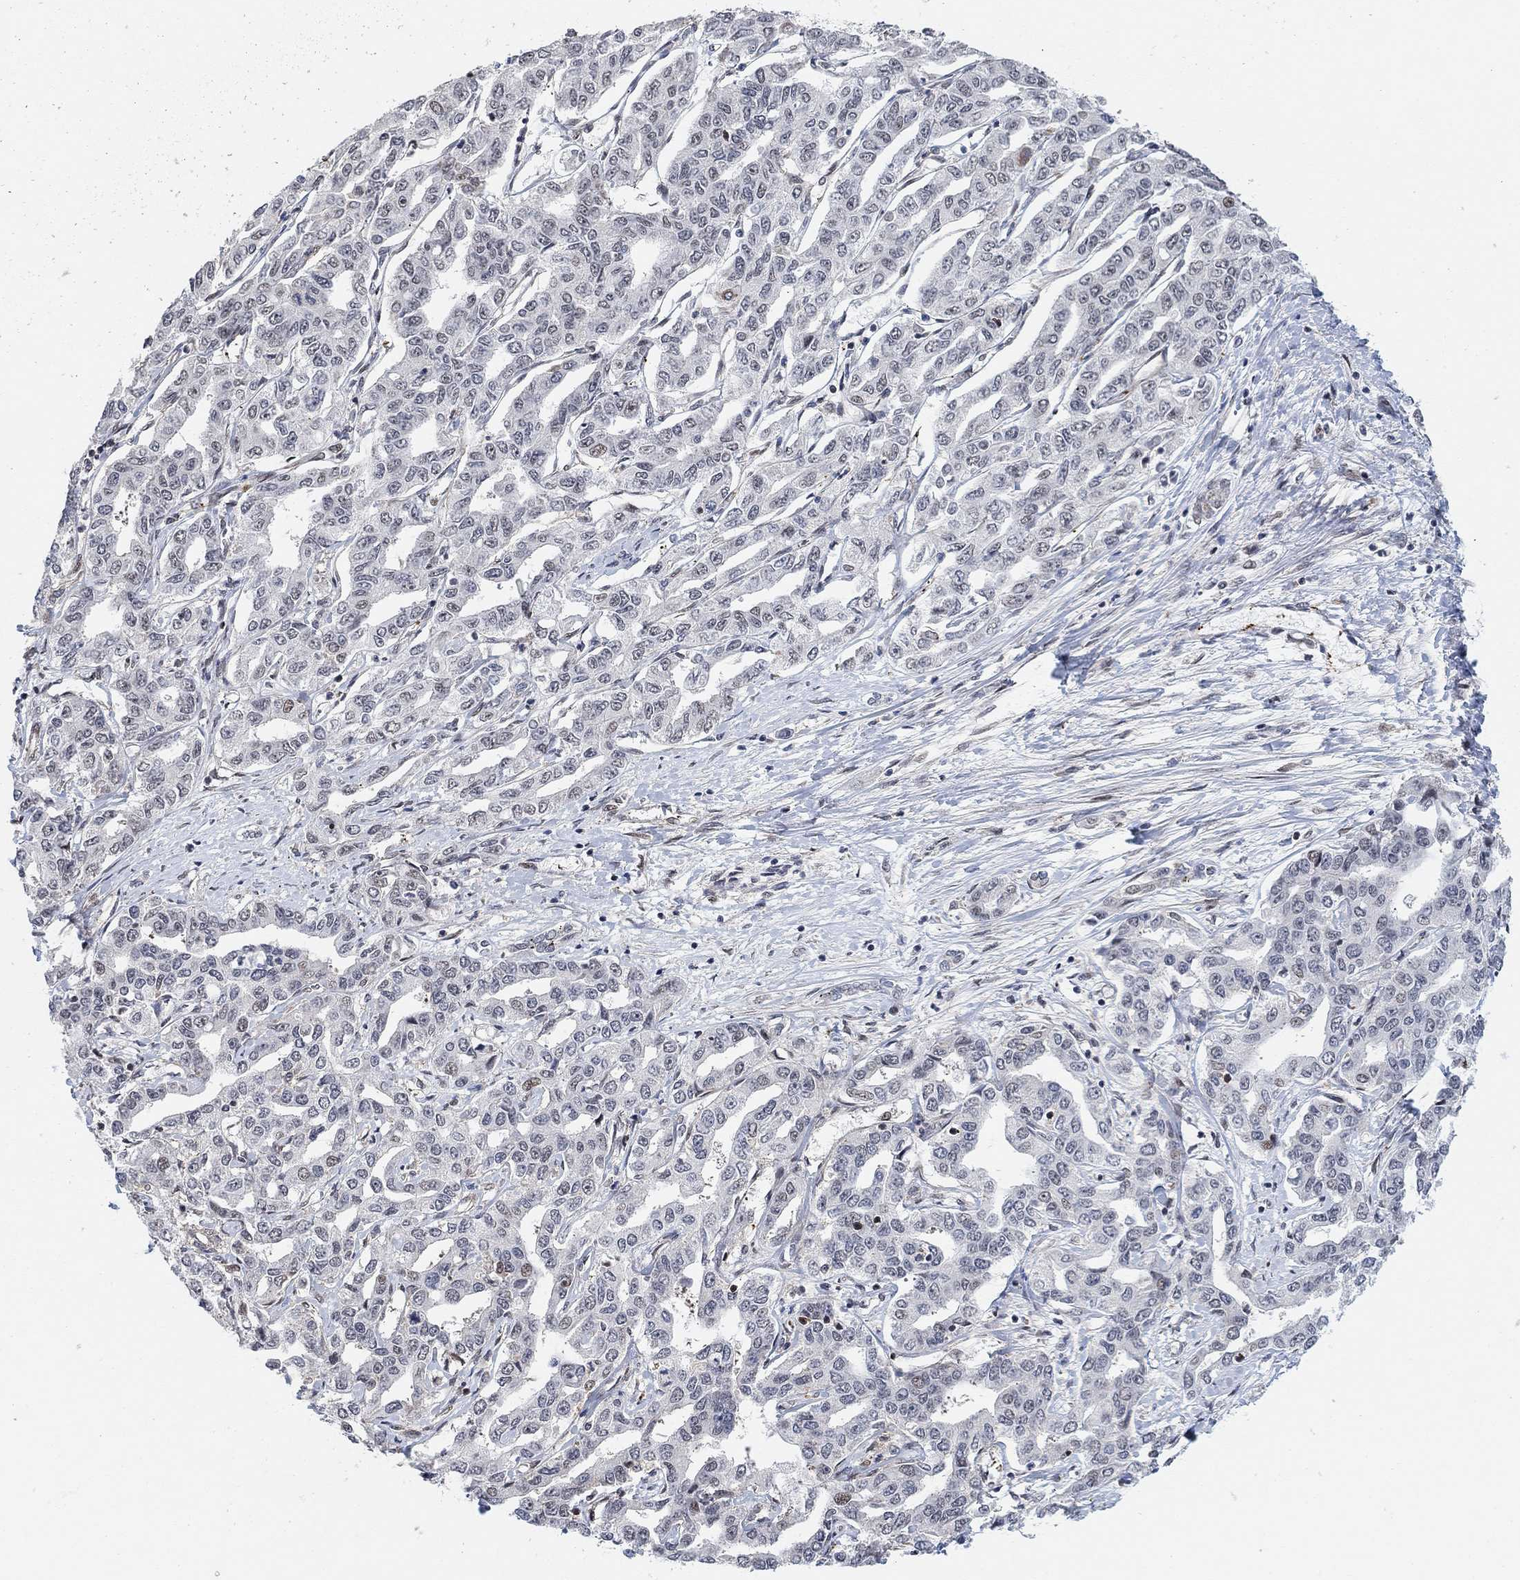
{"staining": {"intensity": "negative", "quantity": "none", "location": "none"}, "tissue": "liver cancer", "cell_type": "Tumor cells", "image_type": "cancer", "snomed": [{"axis": "morphology", "description": "Cholangiocarcinoma"}, {"axis": "topography", "description": "Liver"}], "caption": "The IHC photomicrograph has no significant staining in tumor cells of liver cancer (cholangiocarcinoma) tissue.", "gene": "PWWP2B", "patient": {"sex": "male", "age": 59}}